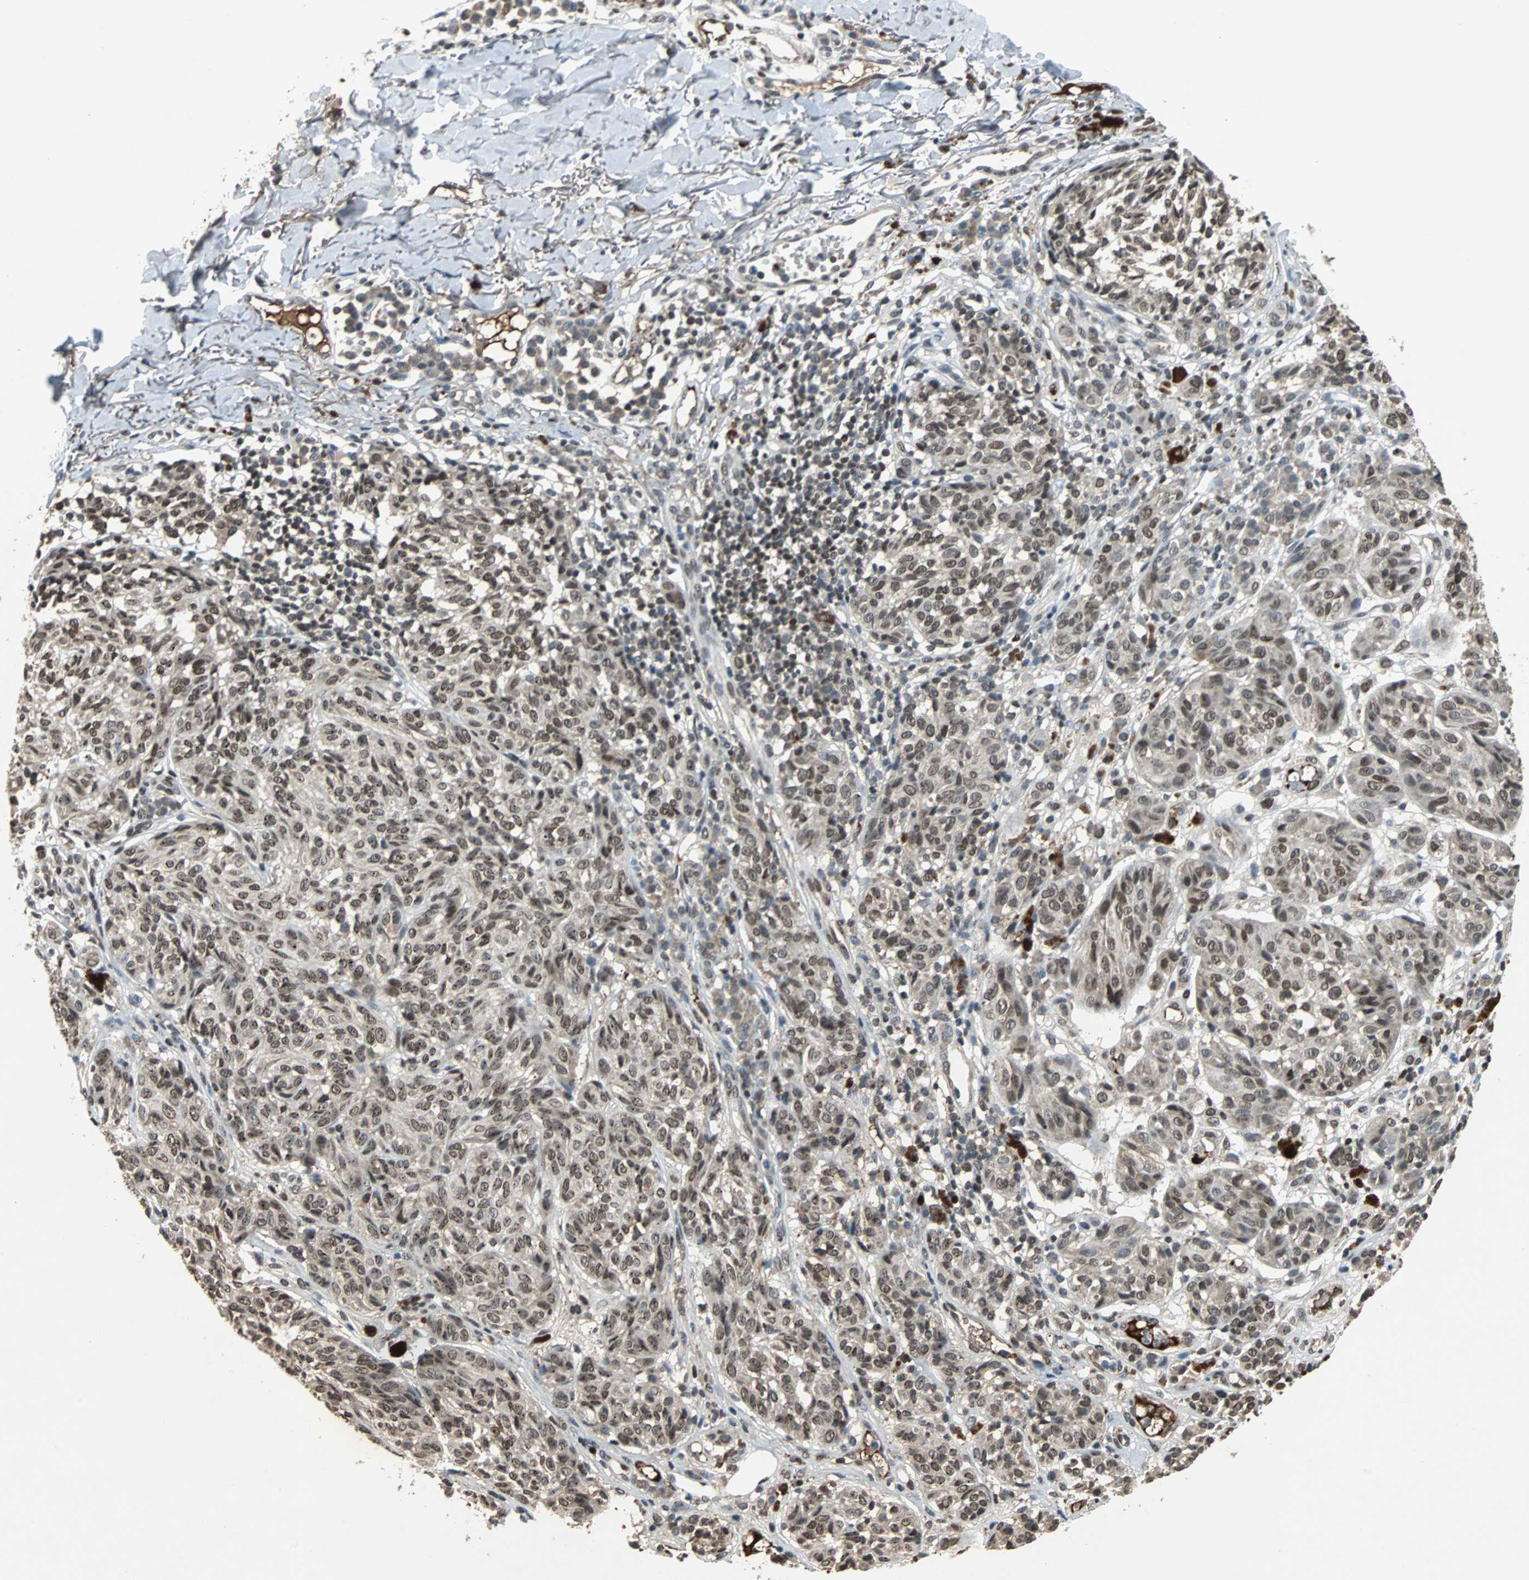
{"staining": {"intensity": "weak", "quantity": ">75%", "location": "nuclear"}, "tissue": "melanoma", "cell_type": "Tumor cells", "image_type": "cancer", "snomed": [{"axis": "morphology", "description": "Malignant melanoma, NOS"}, {"axis": "topography", "description": "Skin"}], "caption": "Melanoma was stained to show a protein in brown. There is low levels of weak nuclear expression in about >75% of tumor cells.", "gene": "PHC1", "patient": {"sex": "female", "age": 46}}